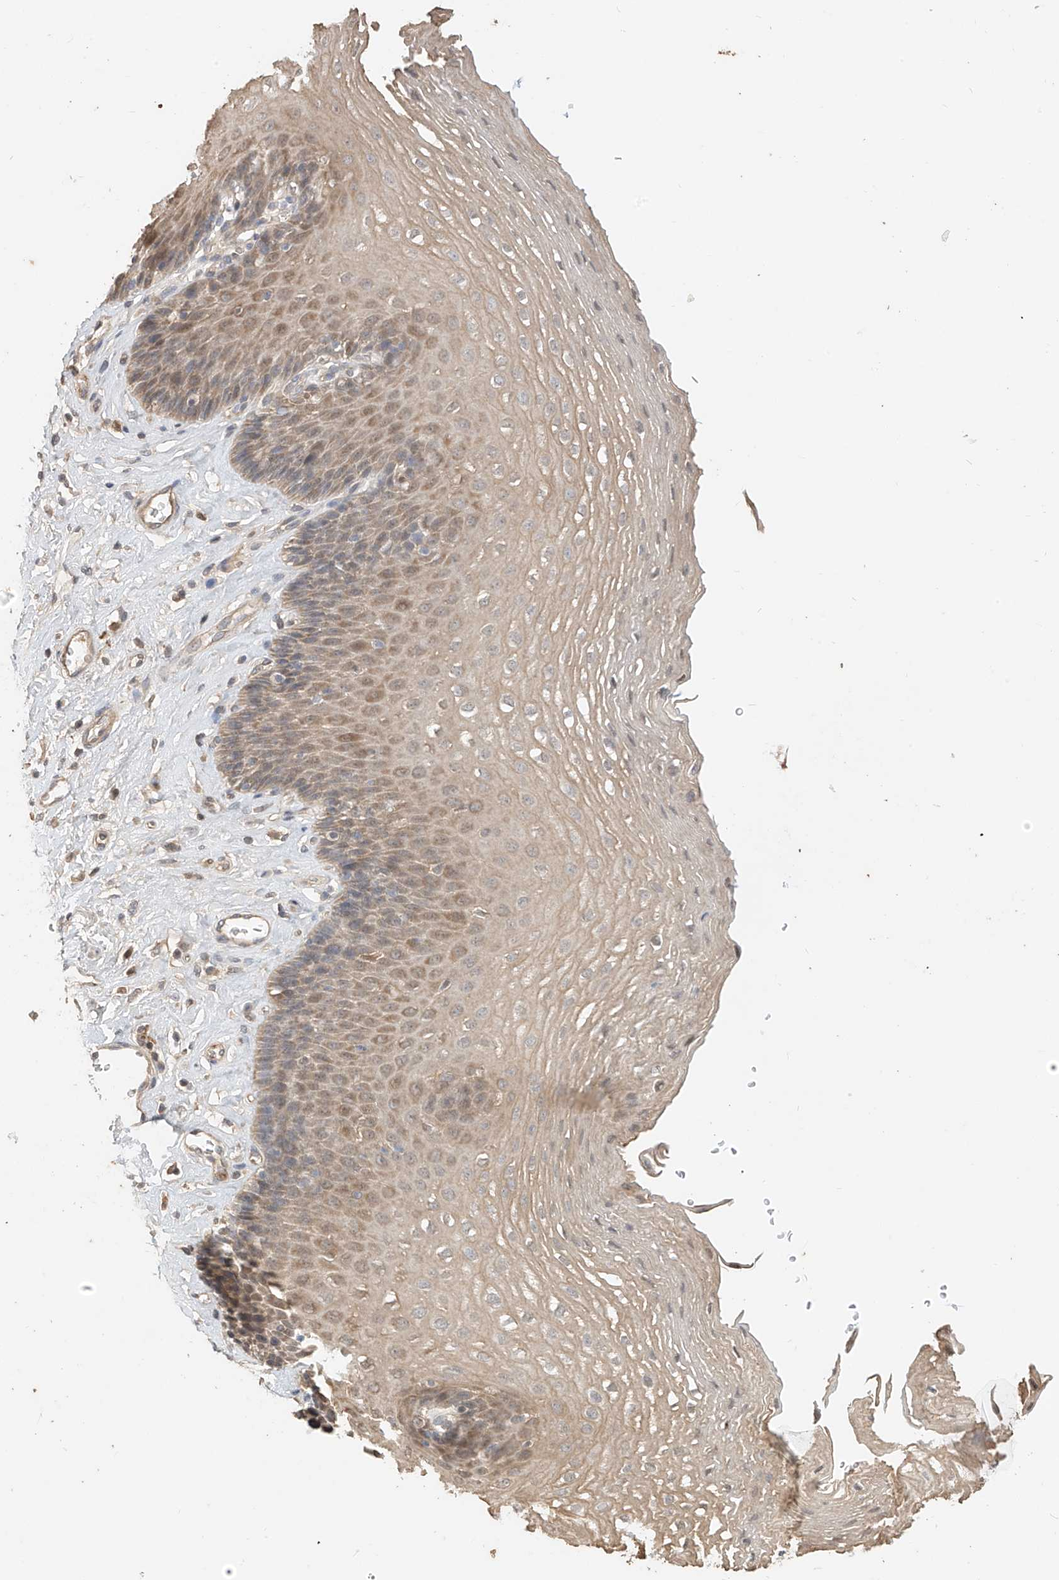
{"staining": {"intensity": "weak", "quantity": "25%-75%", "location": "cytoplasmic/membranous"}, "tissue": "esophagus", "cell_type": "Squamous epithelial cells", "image_type": "normal", "snomed": [{"axis": "morphology", "description": "Normal tissue, NOS"}, {"axis": "topography", "description": "Esophagus"}], "caption": "Approximately 25%-75% of squamous epithelial cells in benign esophagus display weak cytoplasmic/membranous protein positivity as visualized by brown immunohistochemical staining.", "gene": "OFD1", "patient": {"sex": "female", "age": 66}}